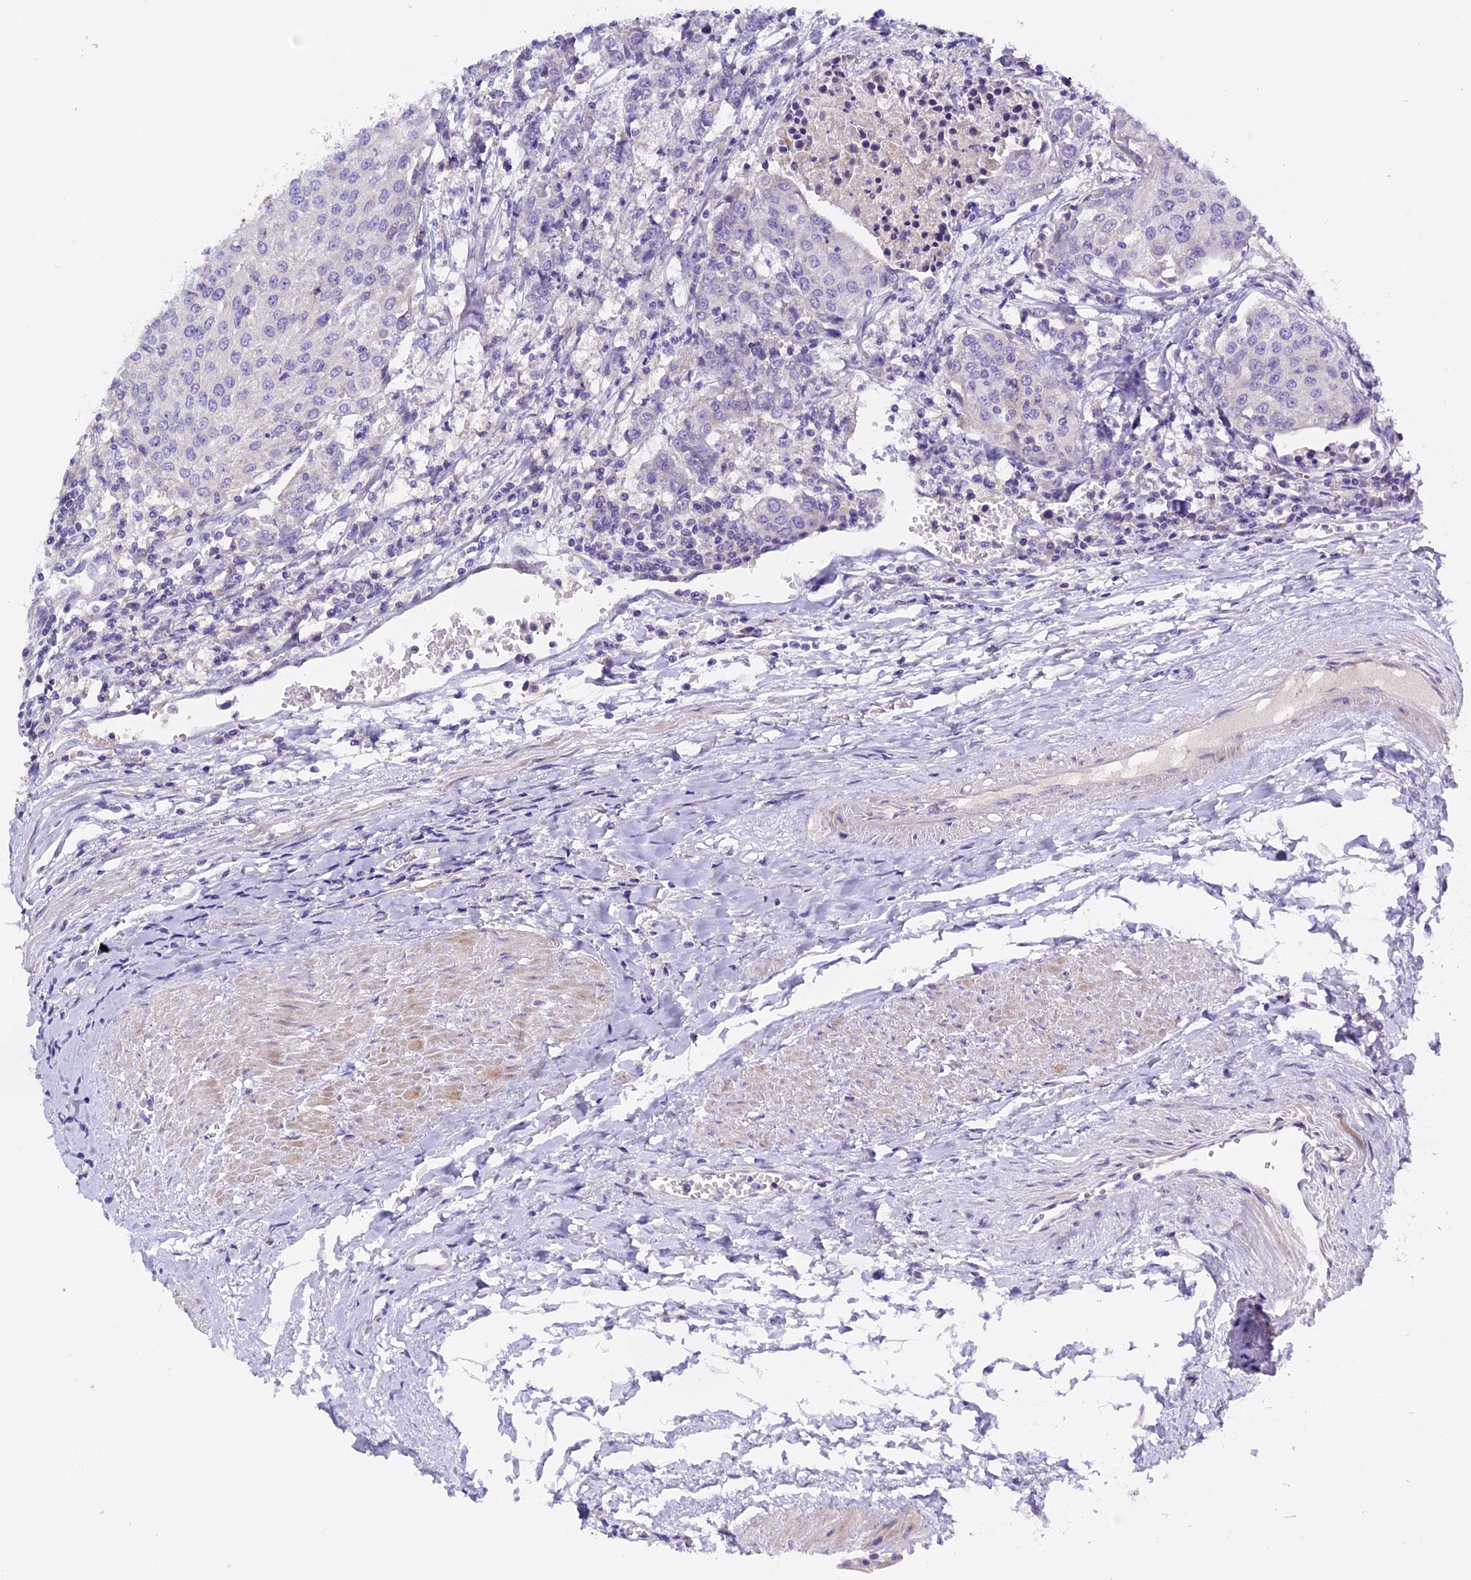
{"staining": {"intensity": "negative", "quantity": "none", "location": "none"}, "tissue": "urothelial cancer", "cell_type": "Tumor cells", "image_type": "cancer", "snomed": [{"axis": "morphology", "description": "Urothelial carcinoma, High grade"}, {"axis": "topography", "description": "Urinary bladder"}], "caption": "A high-resolution photomicrograph shows immunohistochemistry (IHC) staining of urothelial carcinoma (high-grade), which reveals no significant expression in tumor cells. (DAB IHC, high magnification).", "gene": "RTTN", "patient": {"sex": "female", "age": 85}}